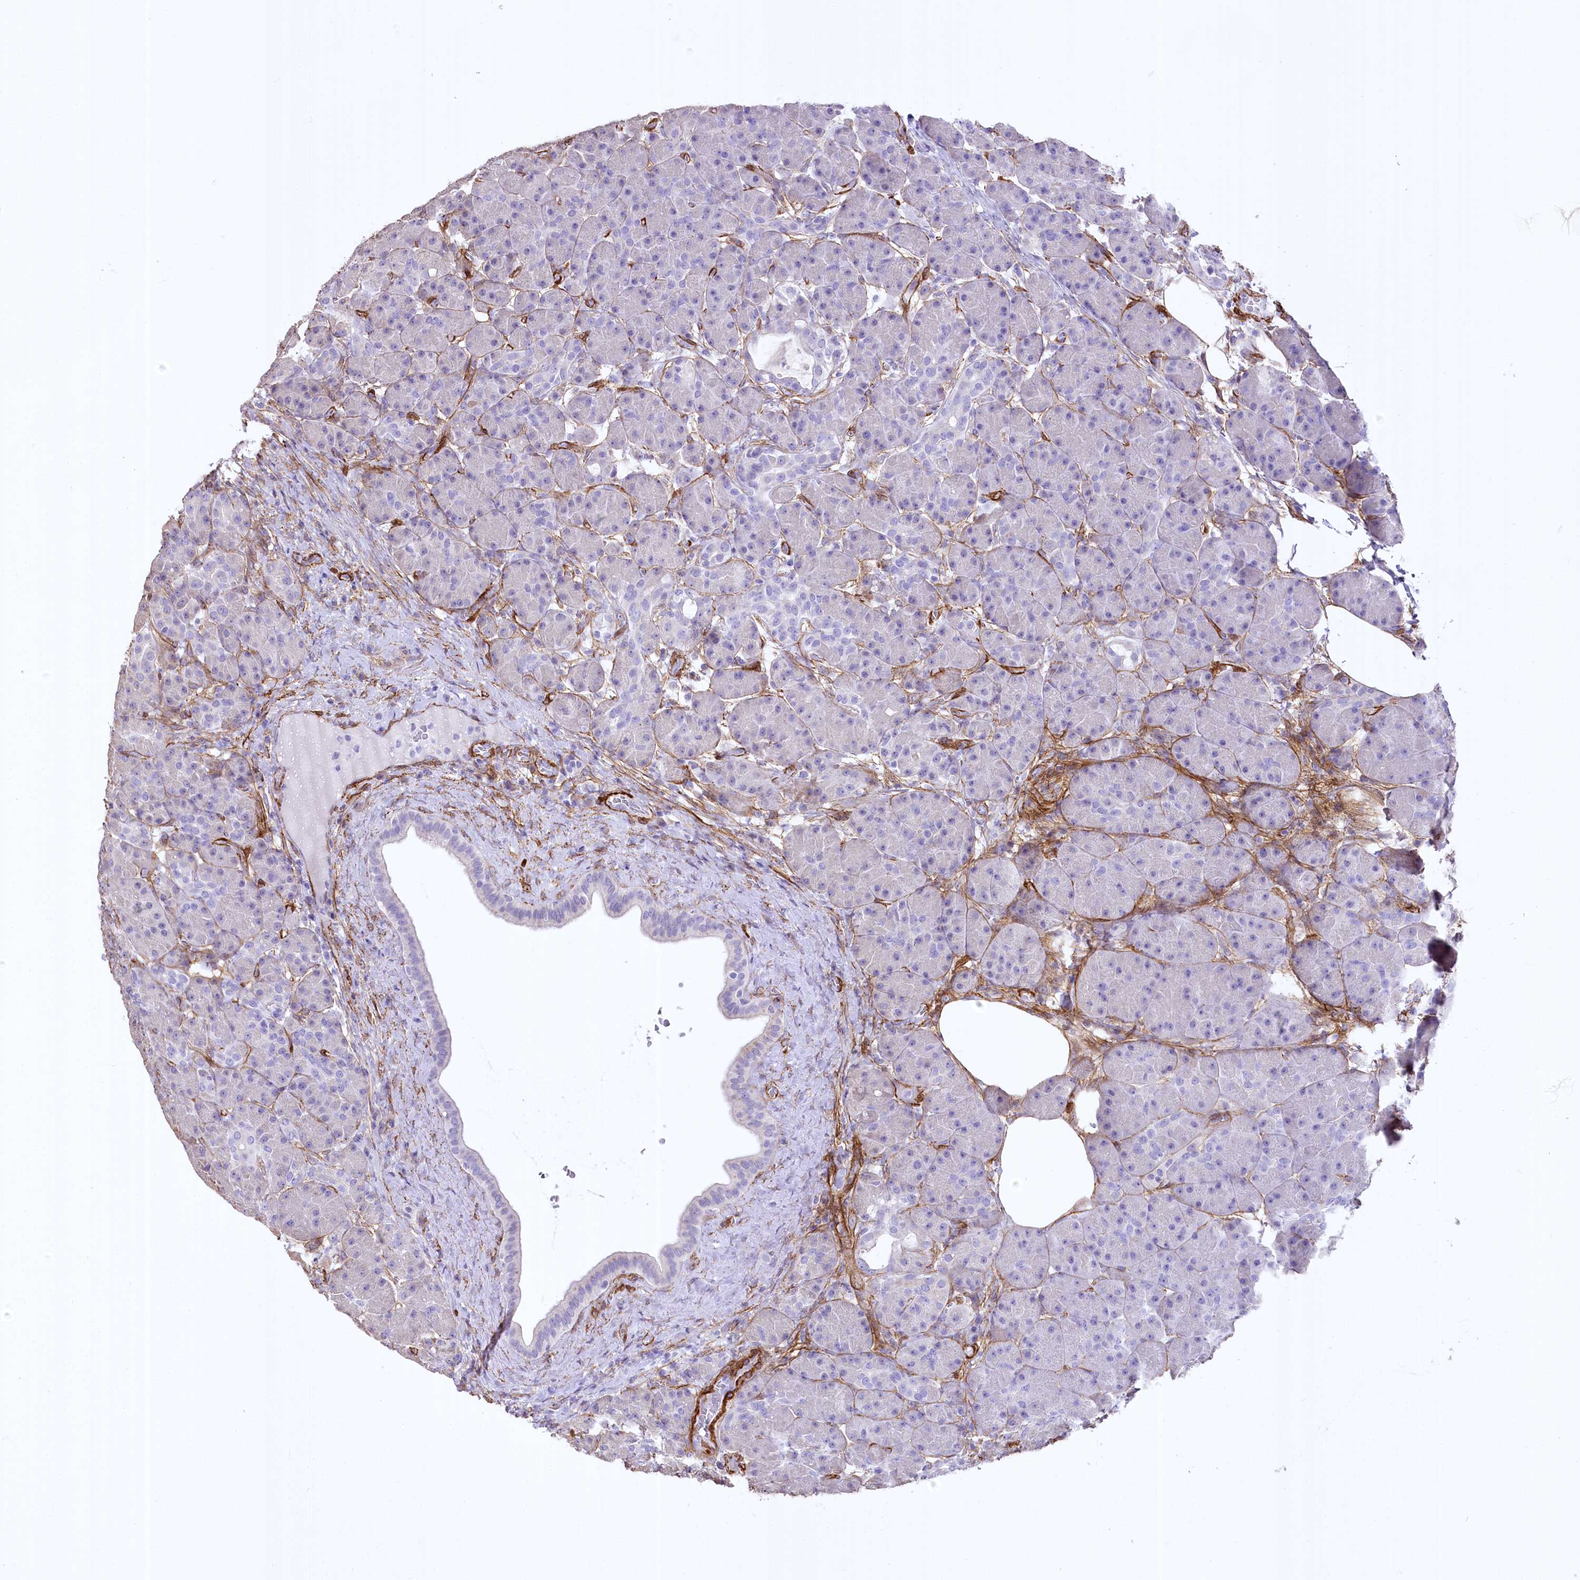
{"staining": {"intensity": "negative", "quantity": "none", "location": "none"}, "tissue": "pancreas", "cell_type": "Exocrine glandular cells", "image_type": "normal", "snomed": [{"axis": "morphology", "description": "Normal tissue, NOS"}, {"axis": "topography", "description": "Pancreas"}], "caption": "A histopathology image of human pancreas is negative for staining in exocrine glandular cells.", "gene": "SYNPO2", "patient": {"sex": "male", "age": 63}}